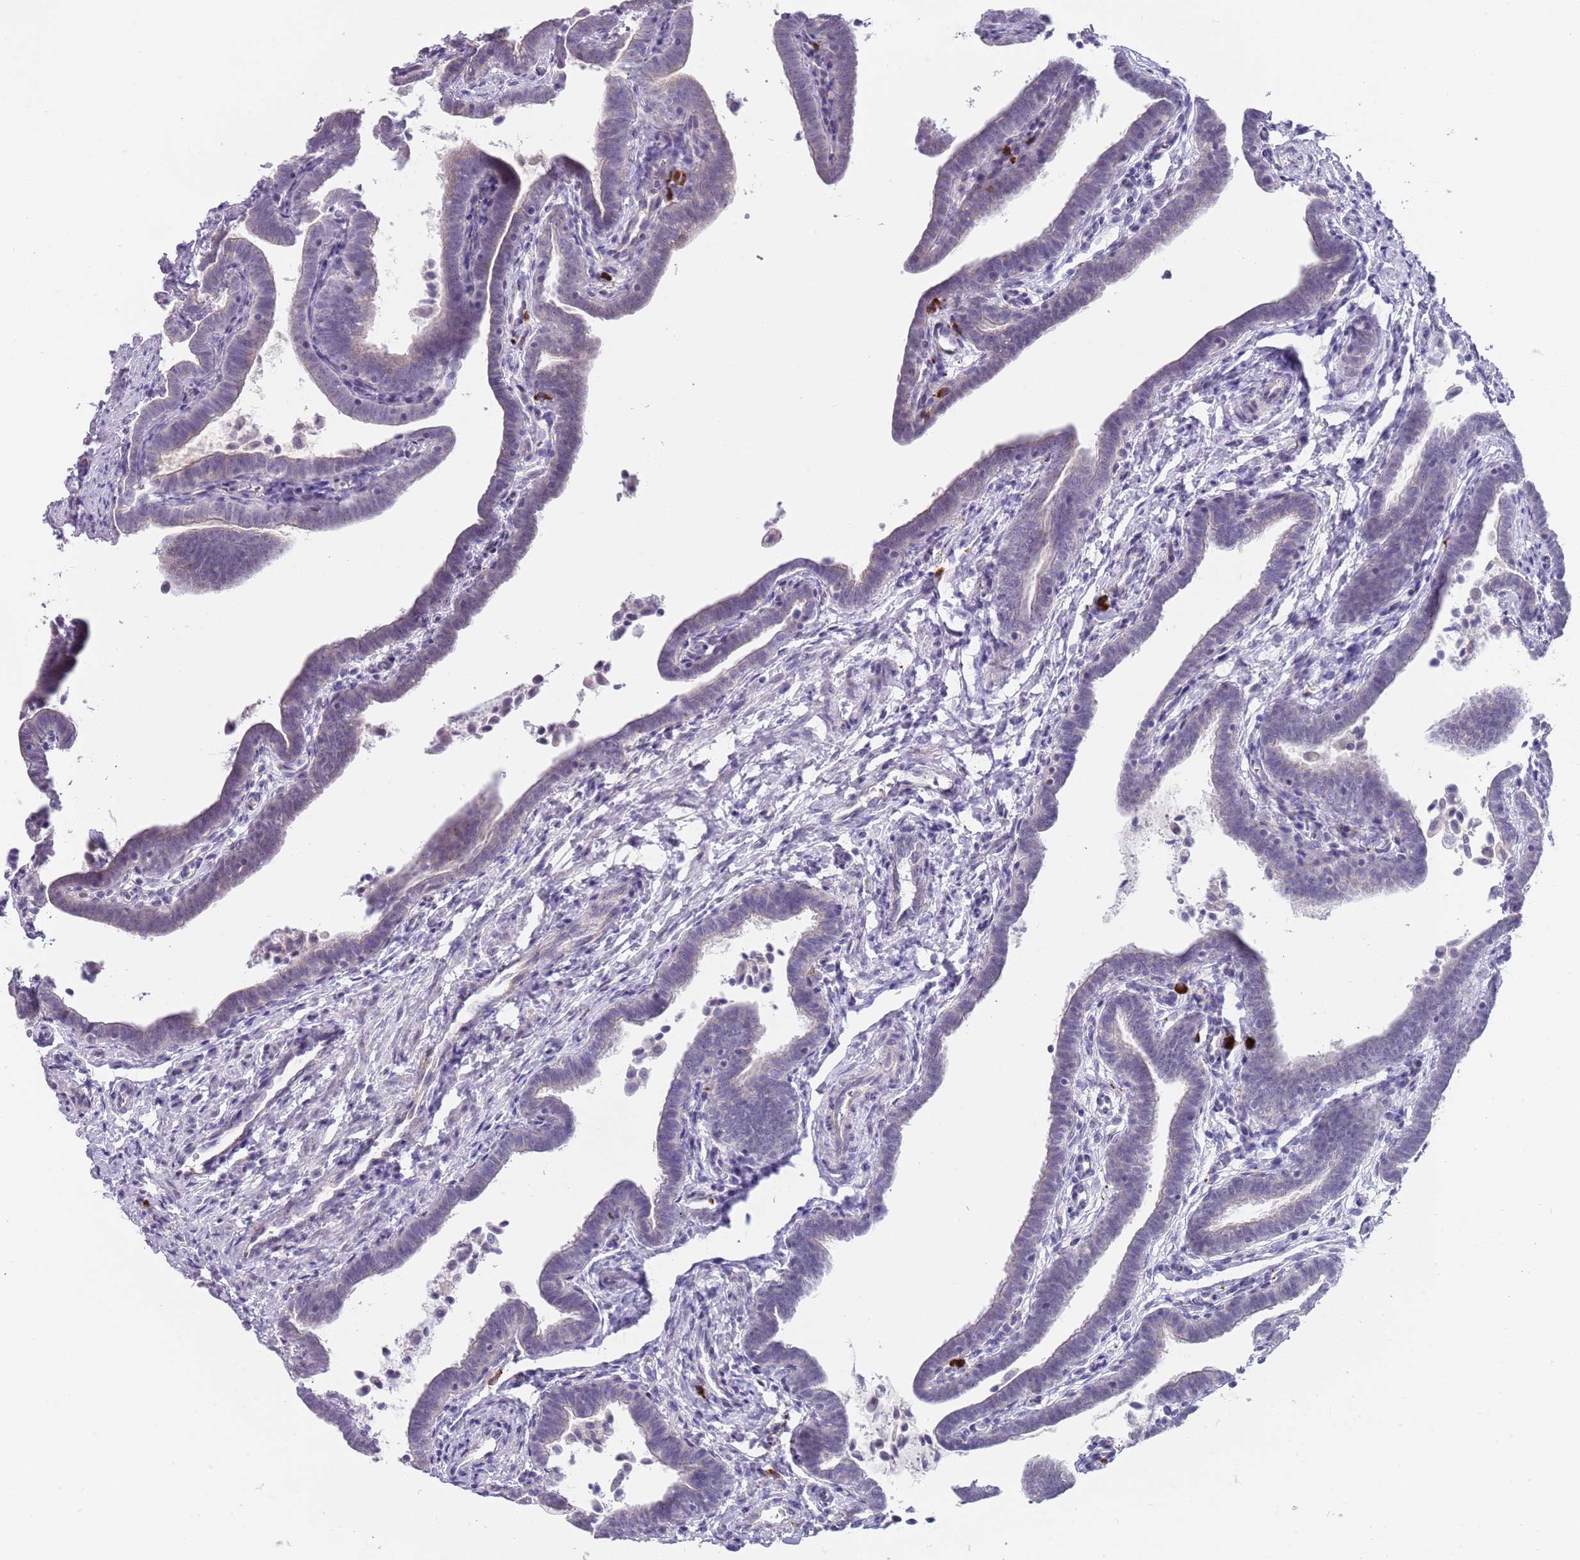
{"staining": {"intensity": "weak", "quantity": "<25%", "location": "cytoplasmic/membranous"}, "tissue": "fallopian tube", "cell_type": "Glandular cells", "image_type": "normal", "snomed": [{"axis": "morphology", "description": "Normal tissue, NOS"}, {"axis": "topography", "description": "Fallopian tube"}], "caption": "Human fallopian tube stained for a protein using immunohistochemistry exhibits no positivity in glandular cells.", "gene": "TNRC6C", "patient": {"sex": "female", "age": 36}}